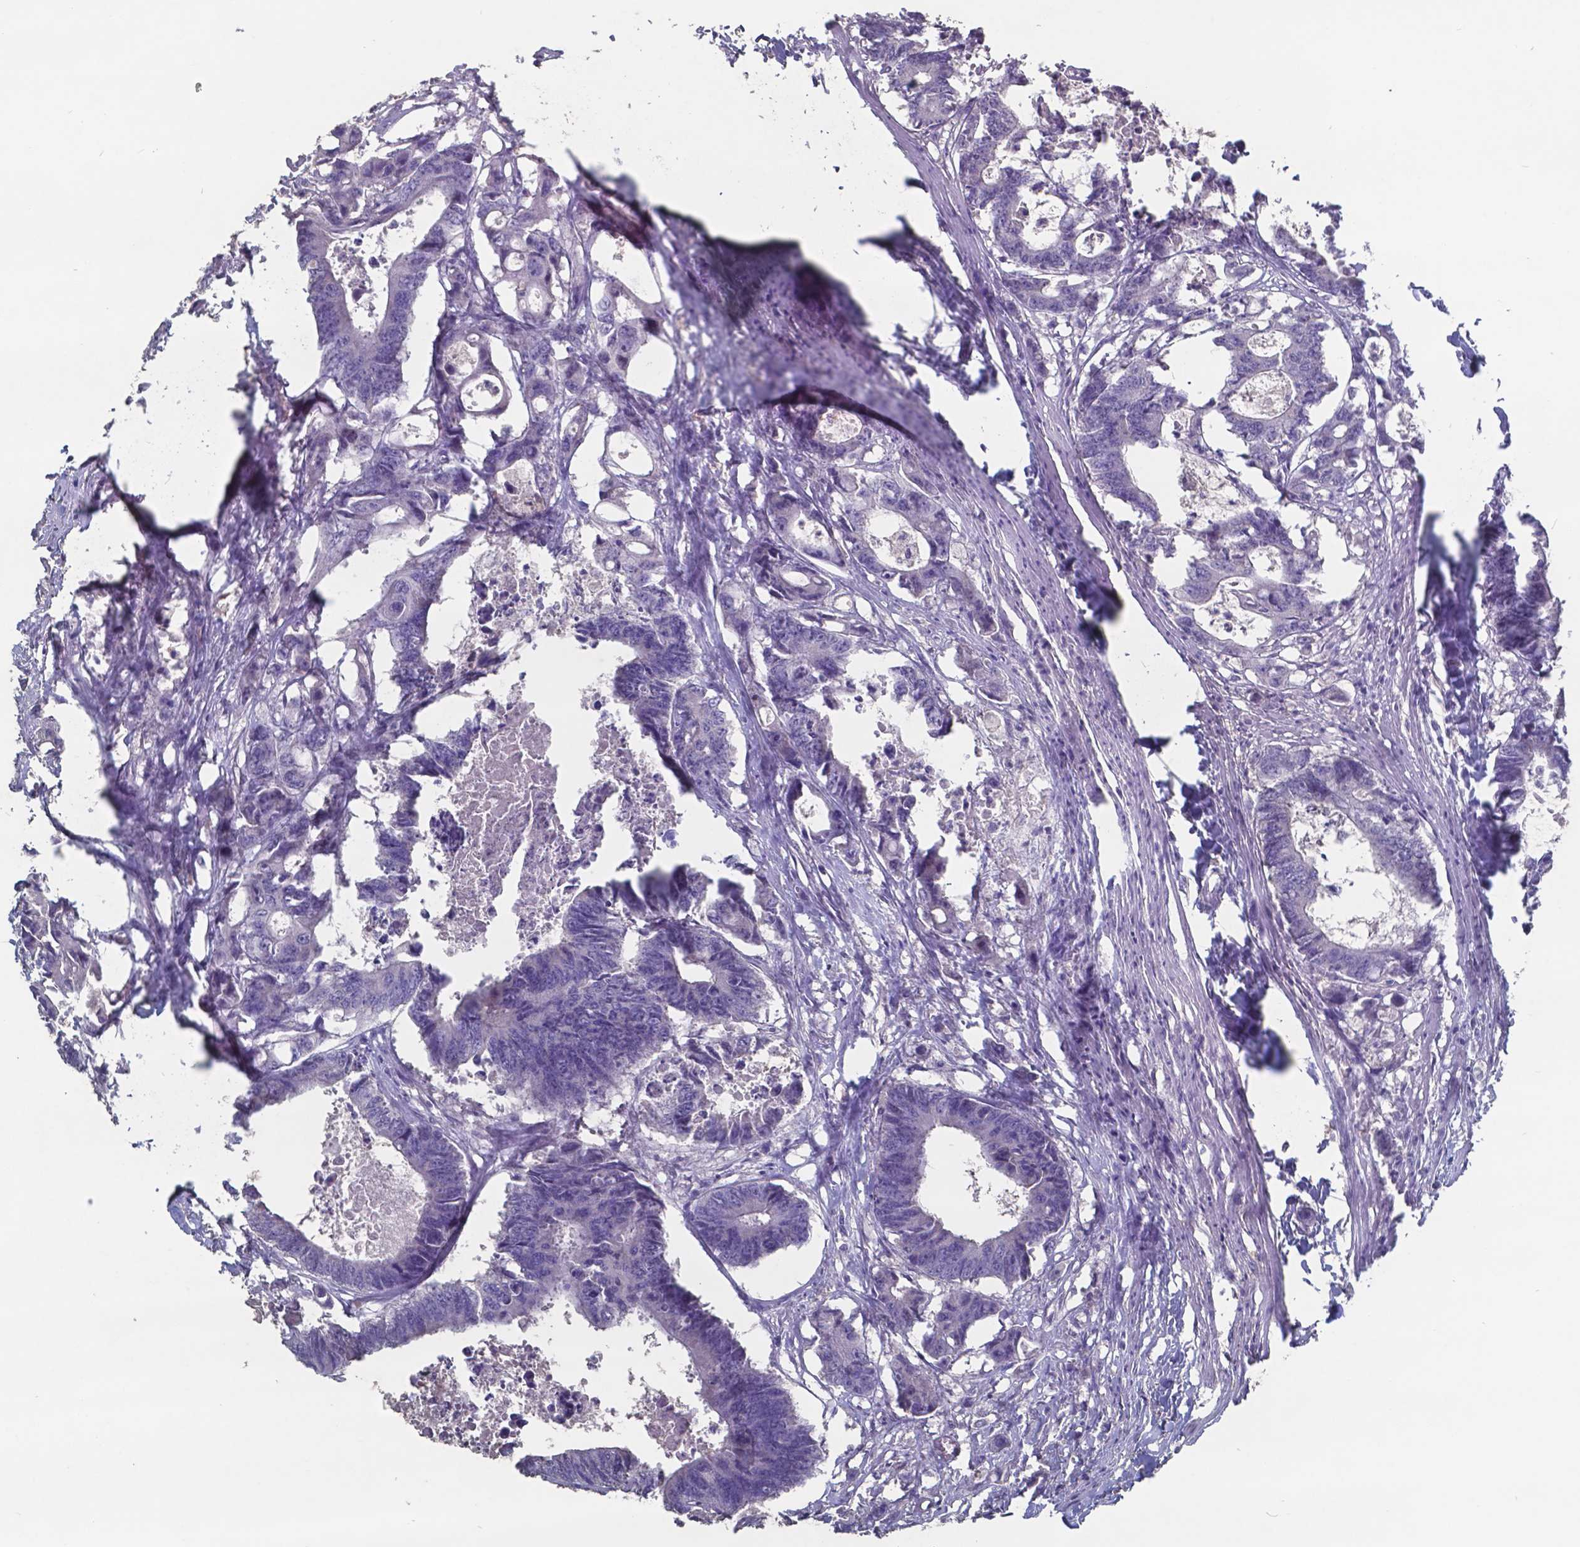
{"staining": {"intensity": "negative", "quantity": "none", "location": "none"}, "tissue": "colorectal cancer", "cell_type": "Tumor cells", "image_type": "cancer", "snomed": [{"axis": "morphology", "description": "Adenocarcinoma, NOS"}, {"axis": "topography", "description": "Rectum"}], "caption": "This is a histopathology image of IHC staining of colorectal adenocarcinoma, which shows no staining in tumor cells. (DAB (3,3'-diaminobenzidine) immunohistochemistry with hematoxylin counter stain).", "gene": "TTR", "patient": {"sex": "male", "age": 54}}